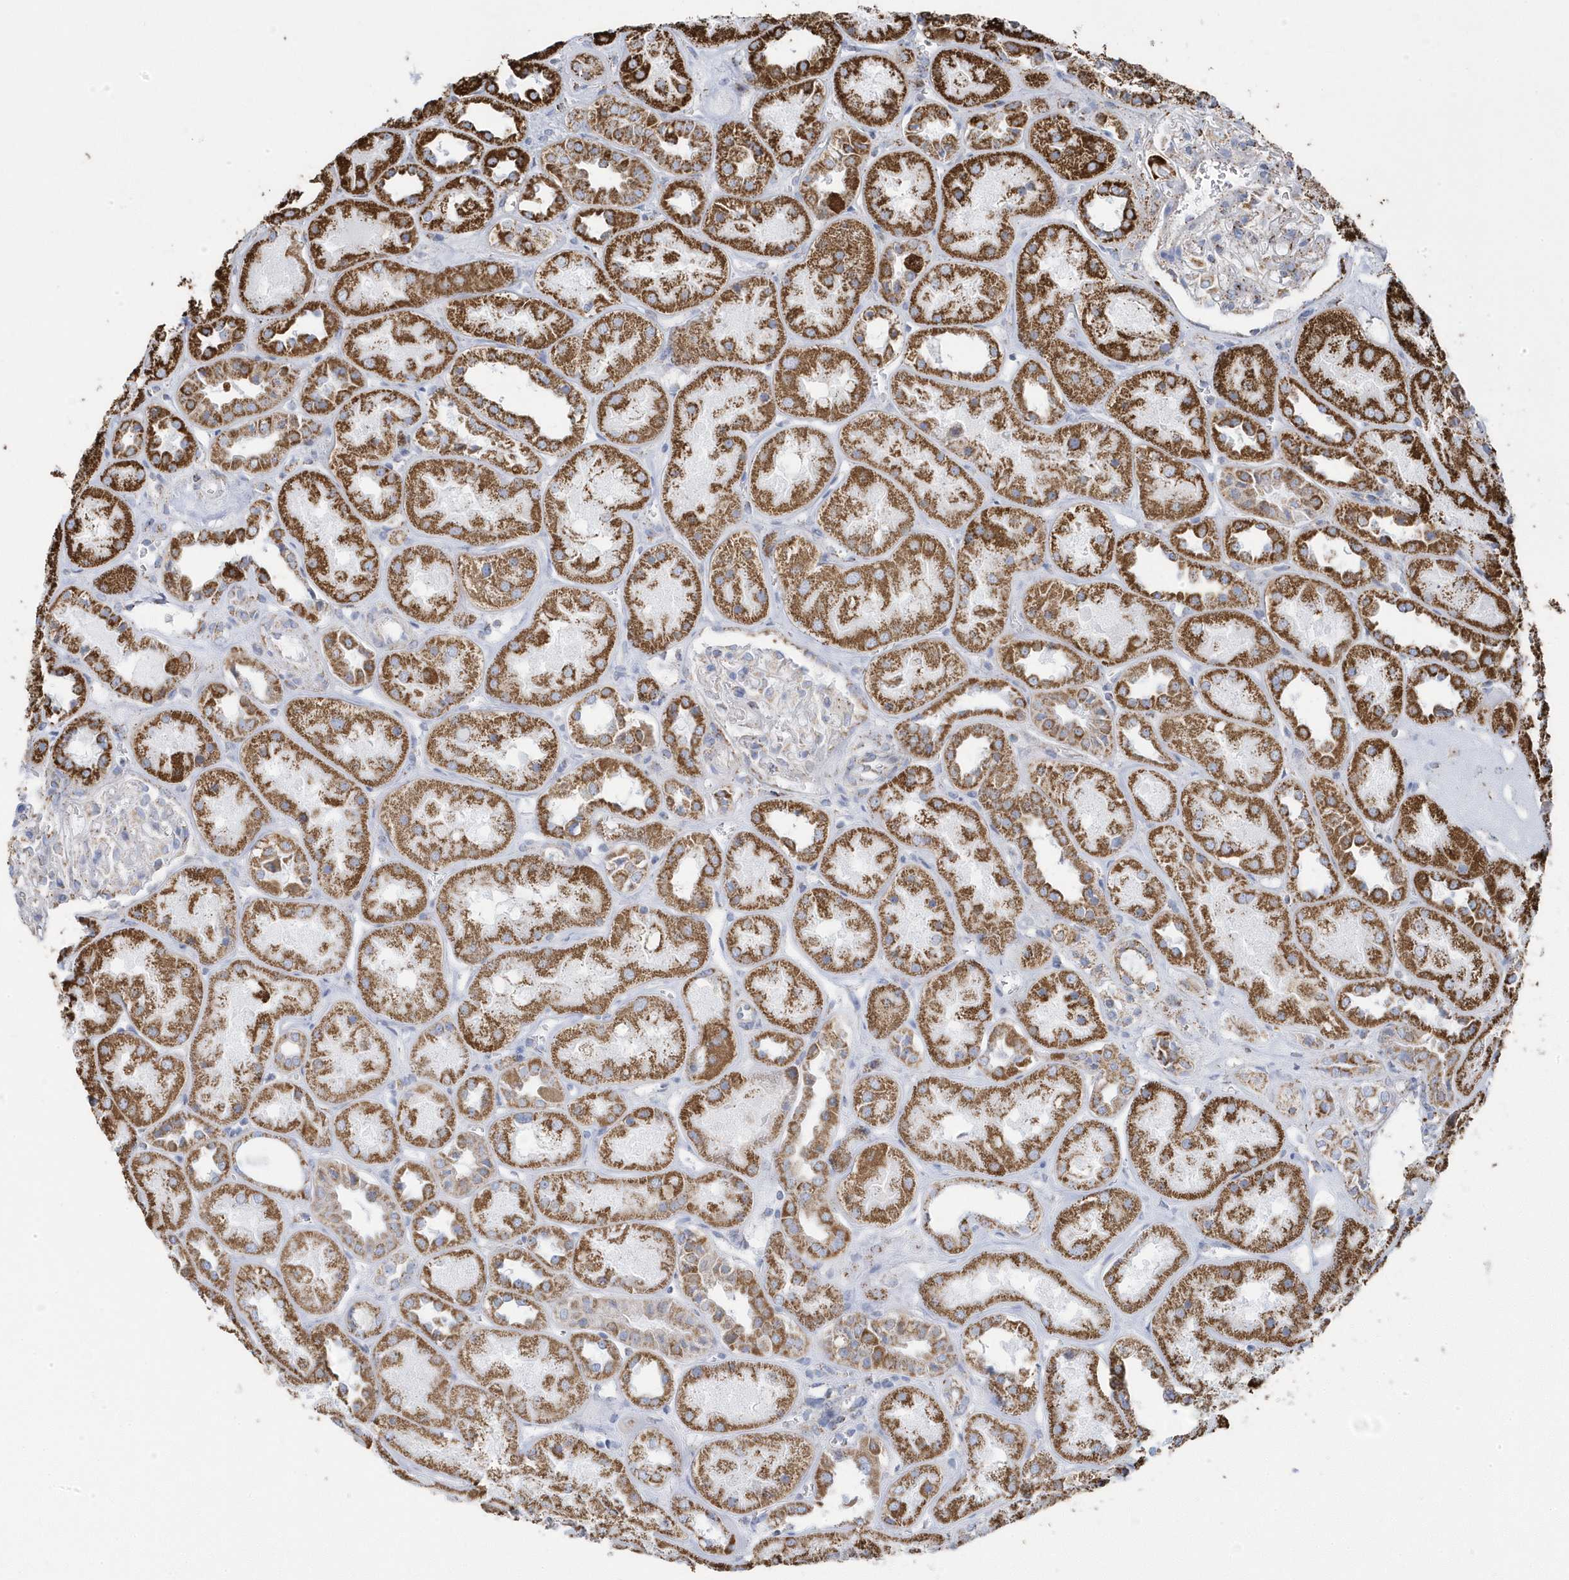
{"staining": {"intensity": "moderate", "quantity": "<25%", "location": "cytoplasmic/membranous"}, "tissue": "kidney", "cell_type": "Cells in glomeruli", "image_type": "normal", "snomed": [{"axis": "morphology", "description": "Normal tissue, NOS"}, {"axis": "topography", "description": "Kidney"}], "caption": "Immunohistochemistry (IHC) micrograph of normal kidney: kidney stained using immunohistochemistry (IHC) demonstrates low levels of moderate protein expression localized specifically in the cytoplasmic/membranous of cells in glomeruli, appearing as a cytoplasmic/membranous brown color.", "gene": "GTPBP8", "patient": {"sex": "male", "age": 70}}